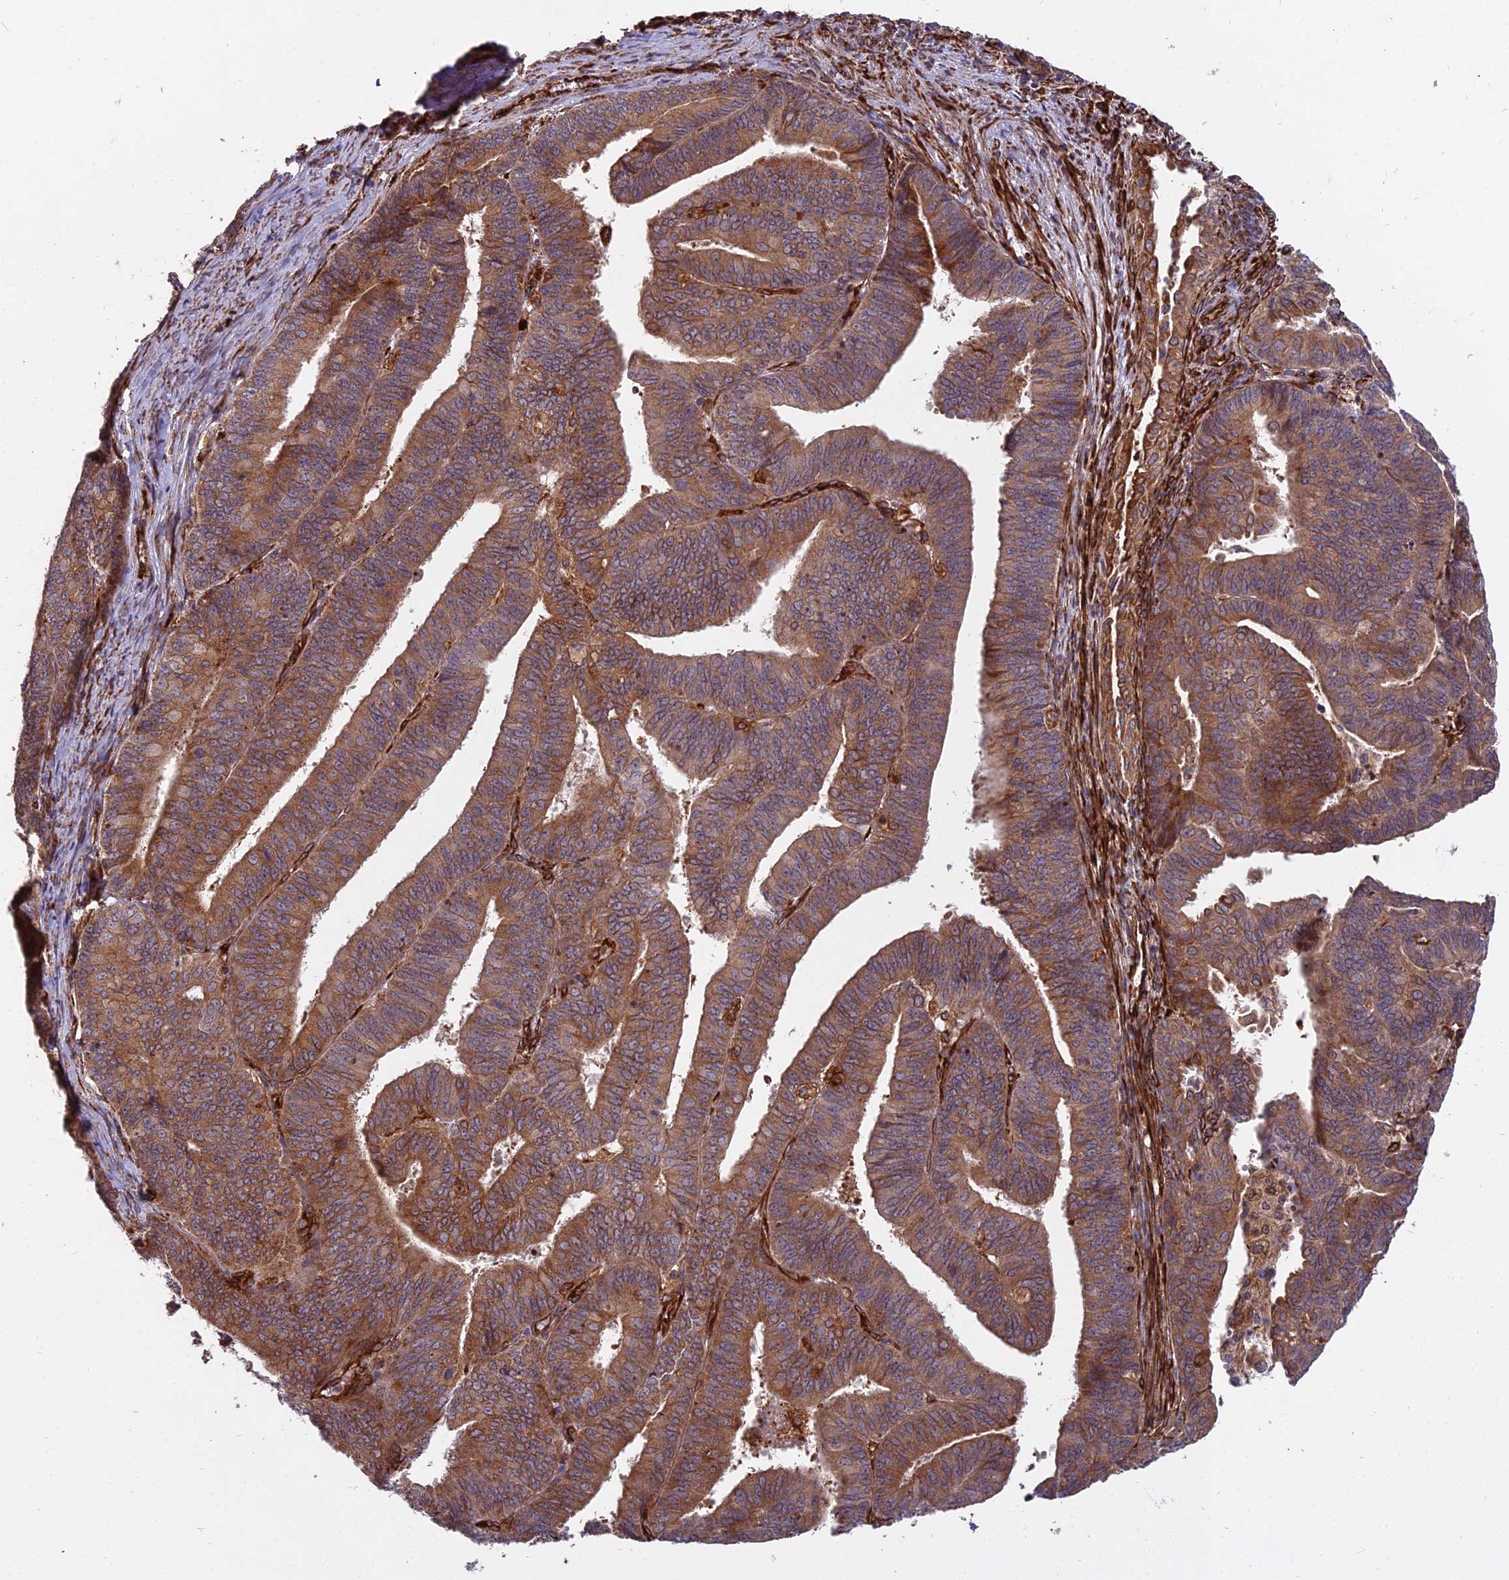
{"staining": {"intensity": "moderate", "quantity": ">75%", "location": "cytoplasmic/membranous"}, "tissue": "endometrial cancer", "cell_type": "Tumor cells", "image_type": "cancer", "snomed": [{"axis": "morphology", "description": "Adenocarcinoma, NOS"}, {"axis": "topography", "description": "Endometrium"}], "caption": "A micrograph of endometrial adenocarcinoma stained for a protein exhibits moderate cytoplasmic/membranous brown staining in tumor cells.", "gene": "NDUFAF7", "patient": {"sex": "female", "age": 73}}